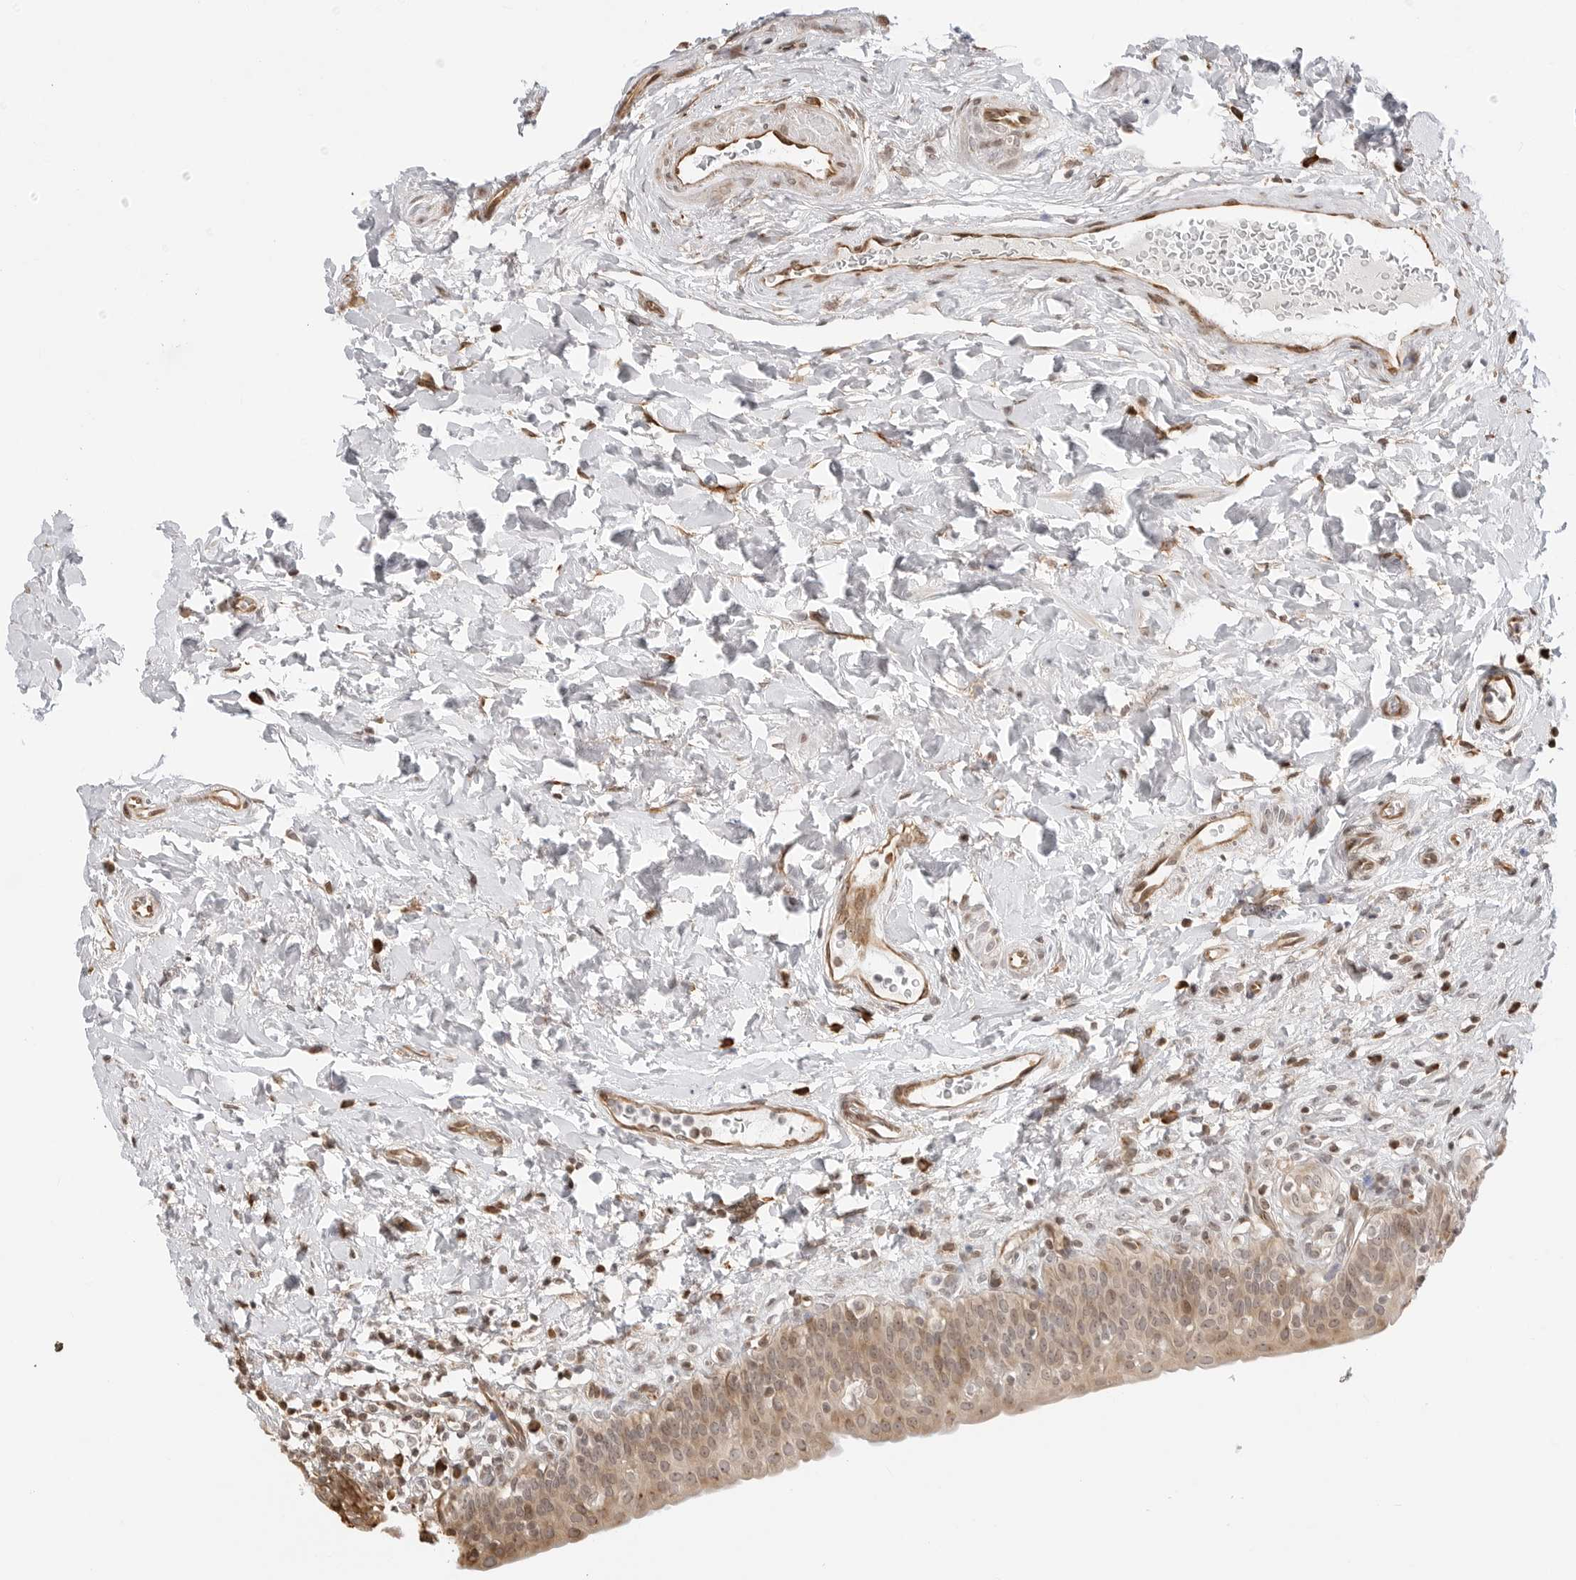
{"staining": {"intensity": "moderate", "quantity": "25%-75%", "location": "cytoplasmic/membranous,nuclear"}, "tissue": "urinary bladder", "cell_type": "Urothelial cells", "image_type": "normal", "snomed": [{"axis": "morphology", "description": "Normal tissue, NOS"}, {"axis": "topography", "description": "Urinary bladder"}], "caption": "Human urinary bladder stained with a brown dye displays moderate cytoplasmic/membranous,nuclear positive staining in about 25%-75% of urothelial cells.", "gene": "FKBP14", "patient": {"sex": "male", "age": 83}}